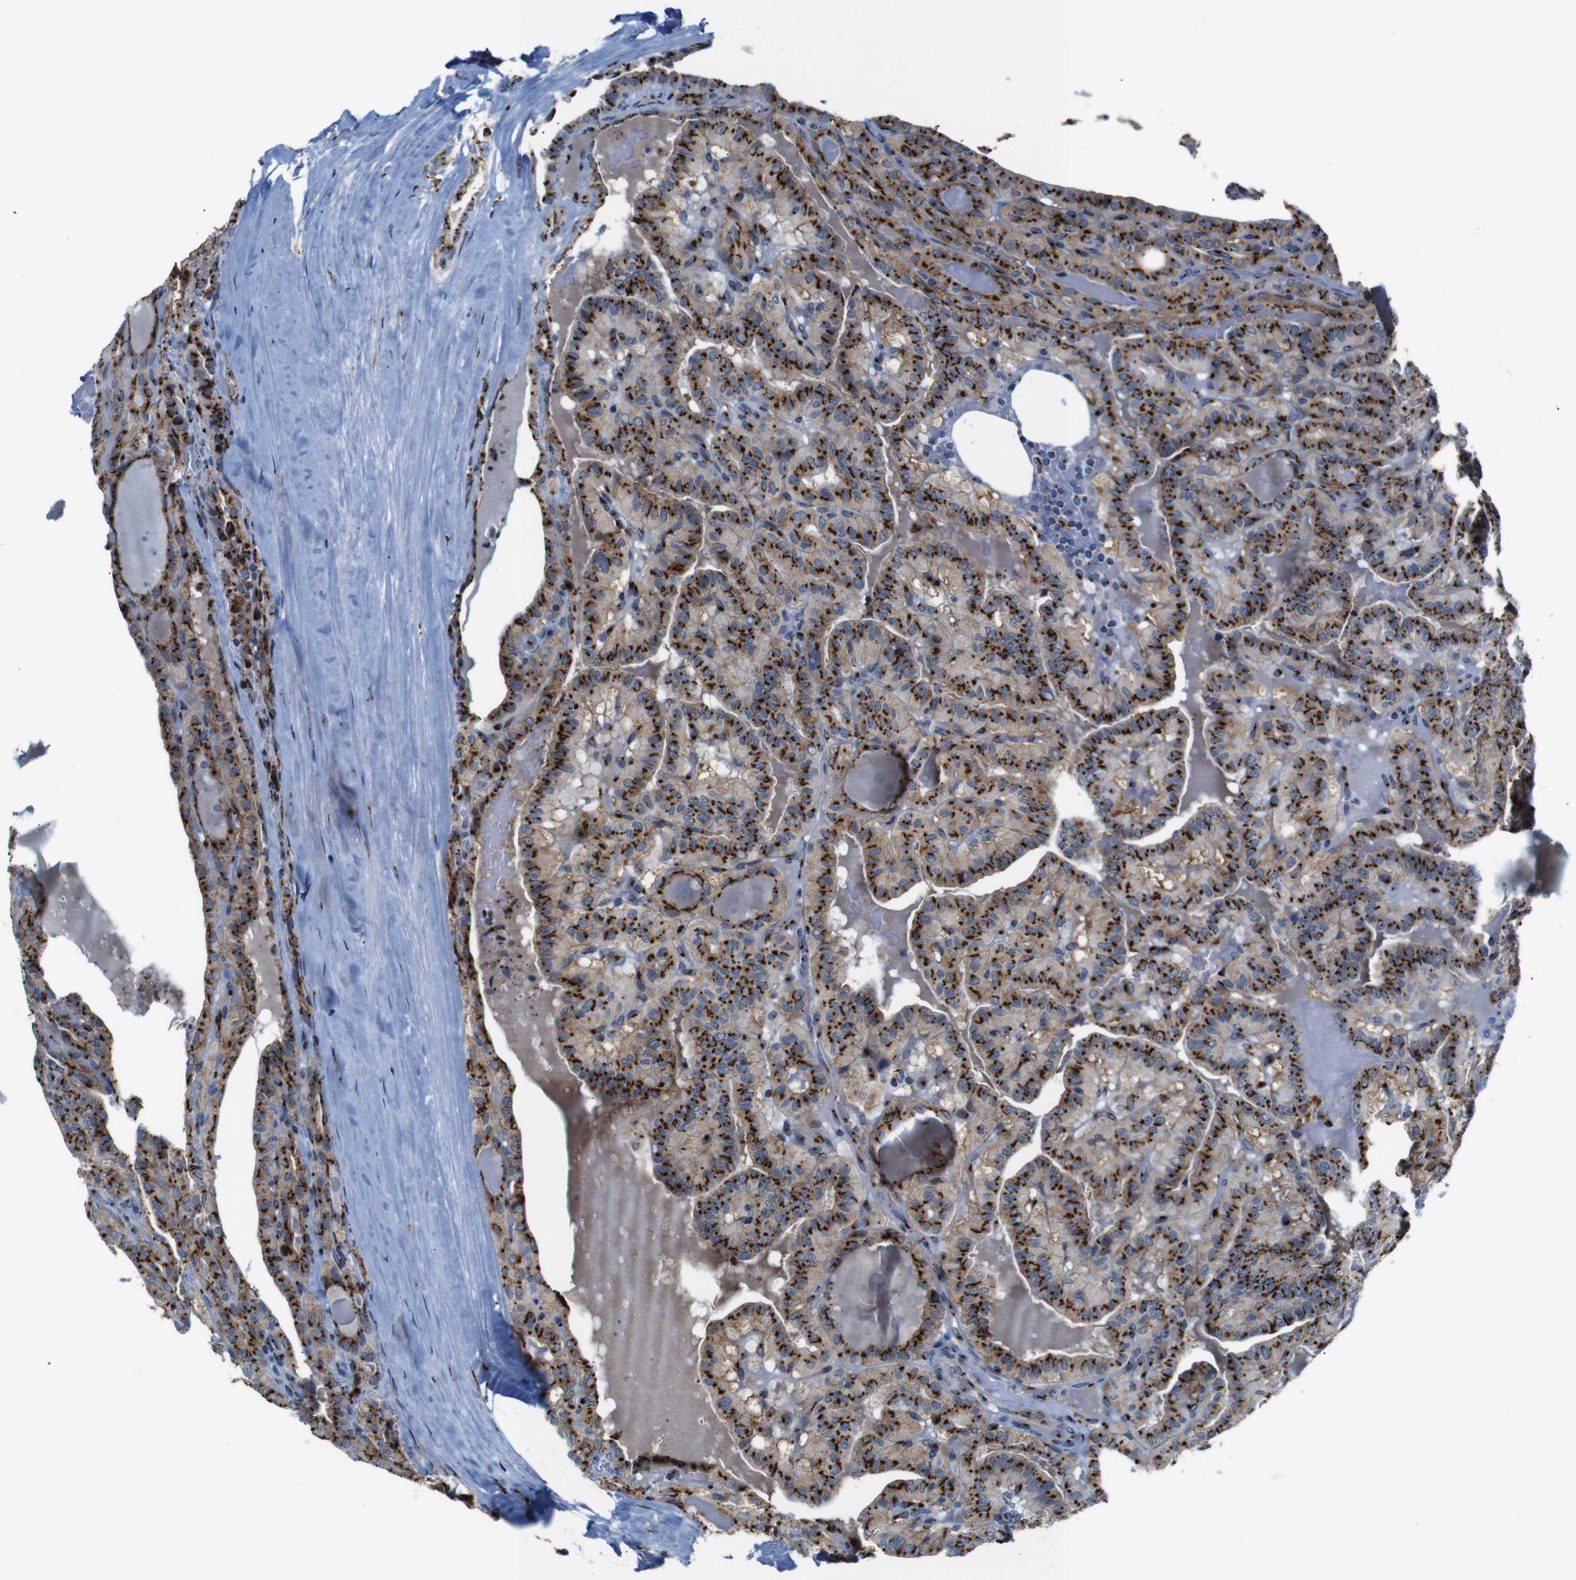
{"staining": {"intensity": "strong", "quantity": ">75%", "location": "cytoplasmic/membranous"}, "tissue": "head and neck cancer", "cell_type": "Tumor cells", "image_type": "cancer", "snomed": [{"axis": "morphology", "description": "Squamous cell carcinoma, NOS"}, {"axis": "topography", "description": "Oral tissue"}, {"axis": "topography", "description": "Head-Neck"}], "caption": "This image reveals immunohistochemistry staining of human head and neck cancer (squamous cell carcinoma), with high strong cytoplasmic/membranous positivity in about >75% of tumor cells.", "gene": "TGOLN2", "patient": {"sex": "female", "age": 50}}